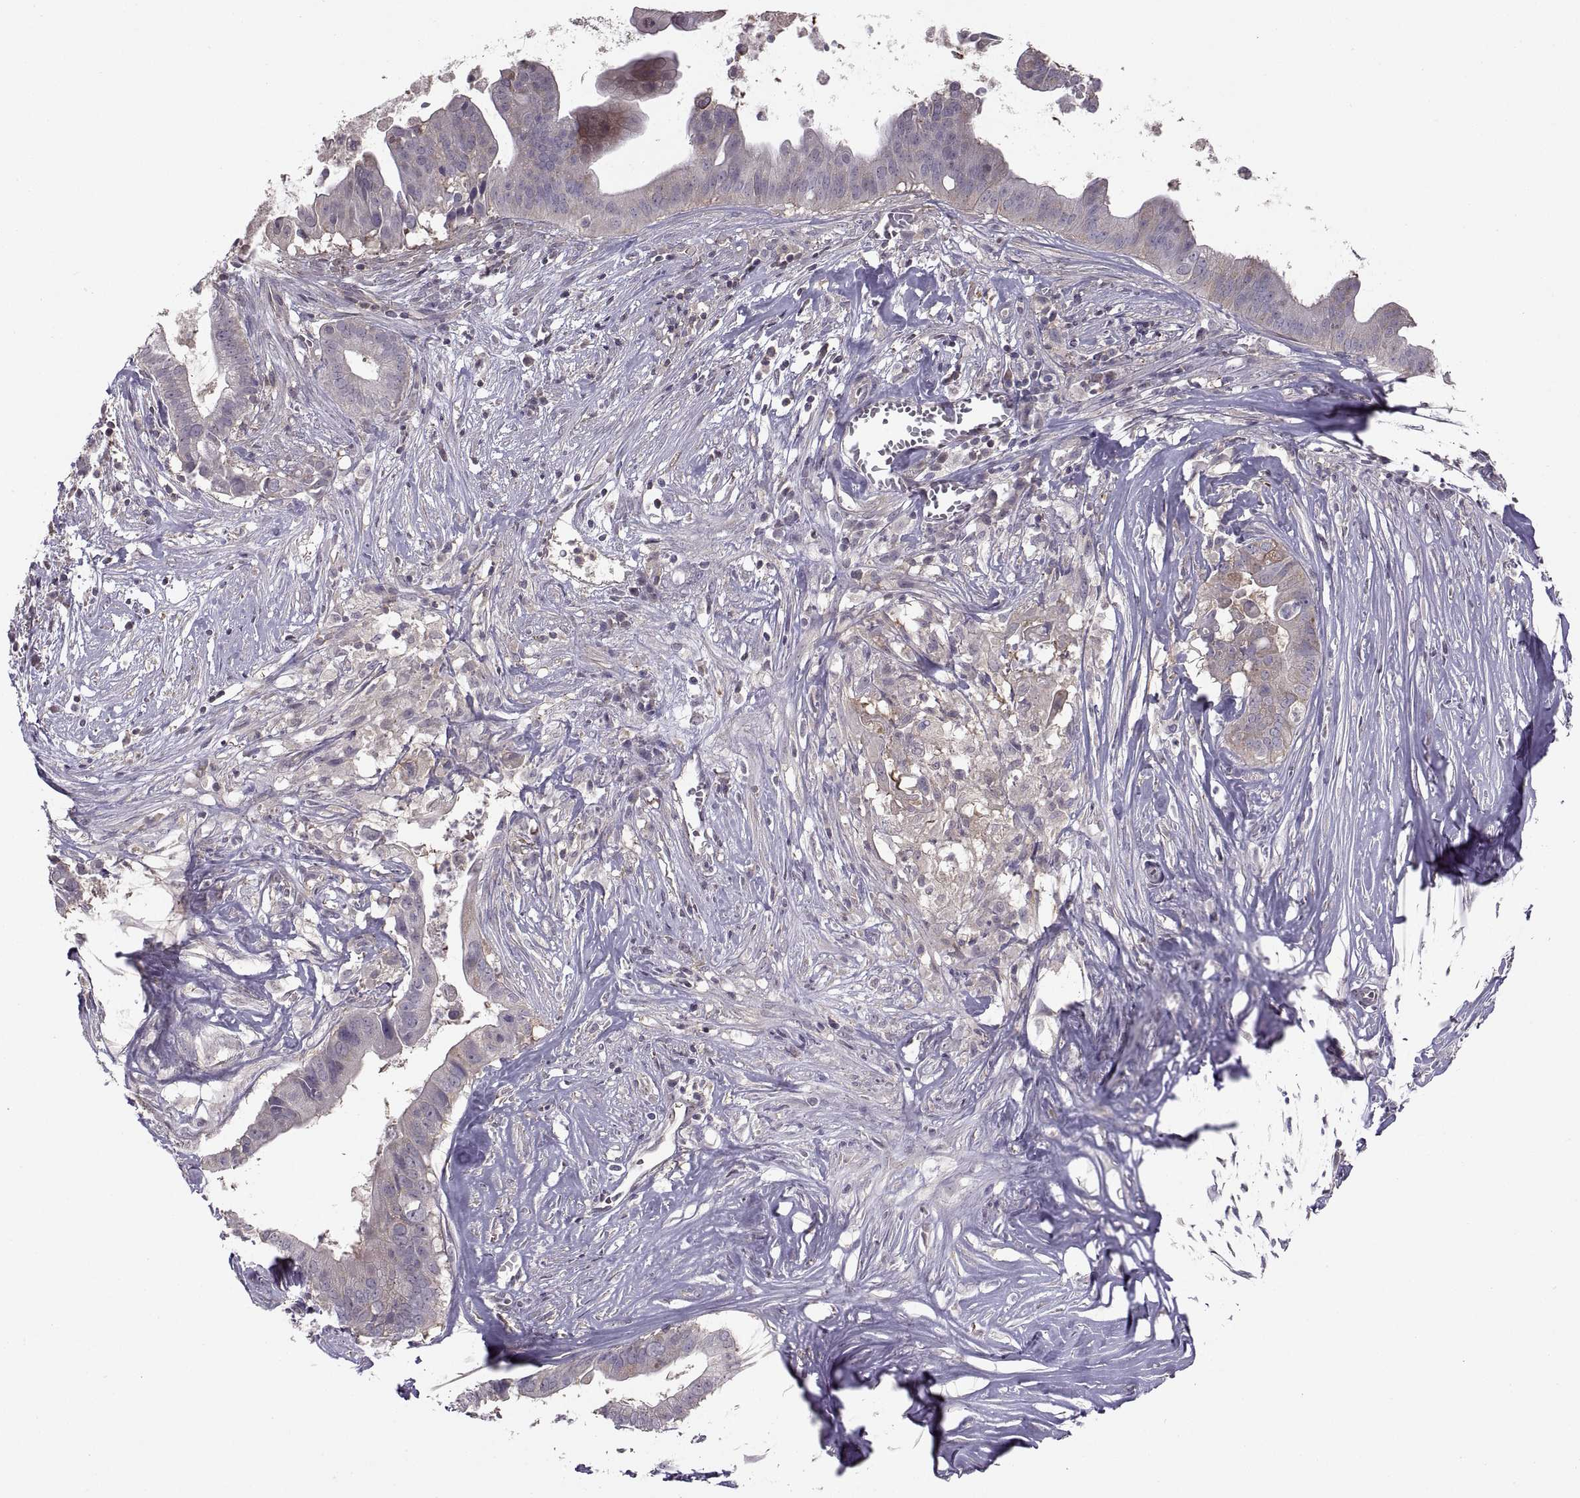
{"staining": {"intensity": "negative", "quantity": "none", "location": "none"}, "tissue": "pancreatic cancer", "cell_type": "Tumor cells", "image_type": "cancer", "snomed": [{"axis": "morphology", "description": "Adenocarcinoma, NOS"}, {"axis": "topography", "description": "Pancreas"}], "caption": "Human pancreatic cancer stained for a protein using IHC demonstrates no staining in tumor cells.", "gene": "NMNAT2", "patient": {"sex": "male", "age": 61}}